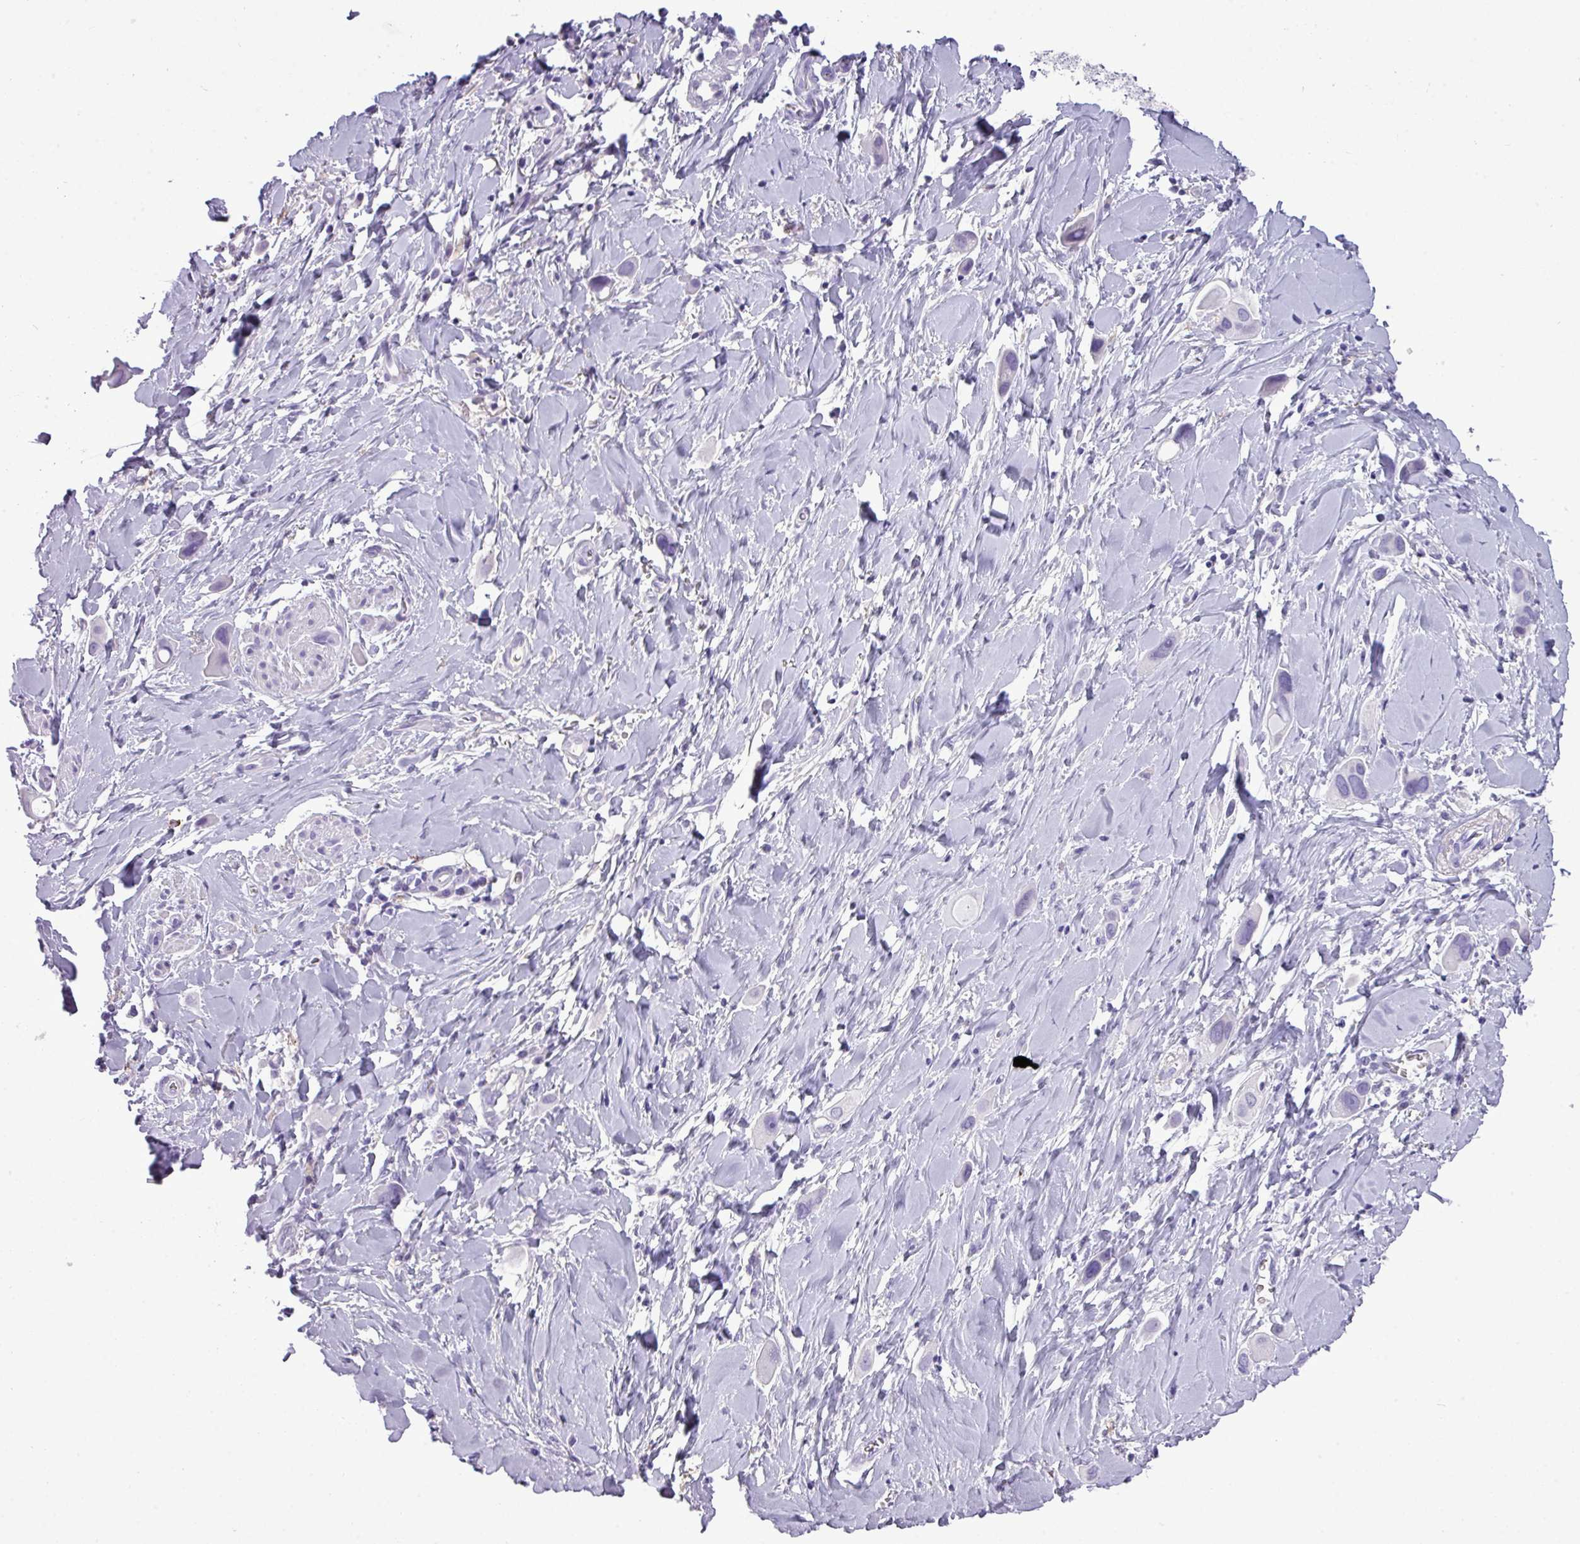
{"staining": {"intensity": "negative", "quantity": "none", "location": "none"}, "tissue": "lung cancer", "cell_type": "Tumor cells", "image_type": "cancer", "snomed": [{"axis": "morphology", "description": "Adenocarcinoma, NOS"}, {"axis": "topography", "description": "Lung"}], "caption": "Lung cancer (adenocarcinoma) was stained to show a protein in brown. There is no significant positivity in tumor cells. (DAB immunohistochemistry (IHC) visualized using brightfield microscopy, high magnification).", "gene": "RBMXL2", "patient": {"sex": "male", "age": 76}}